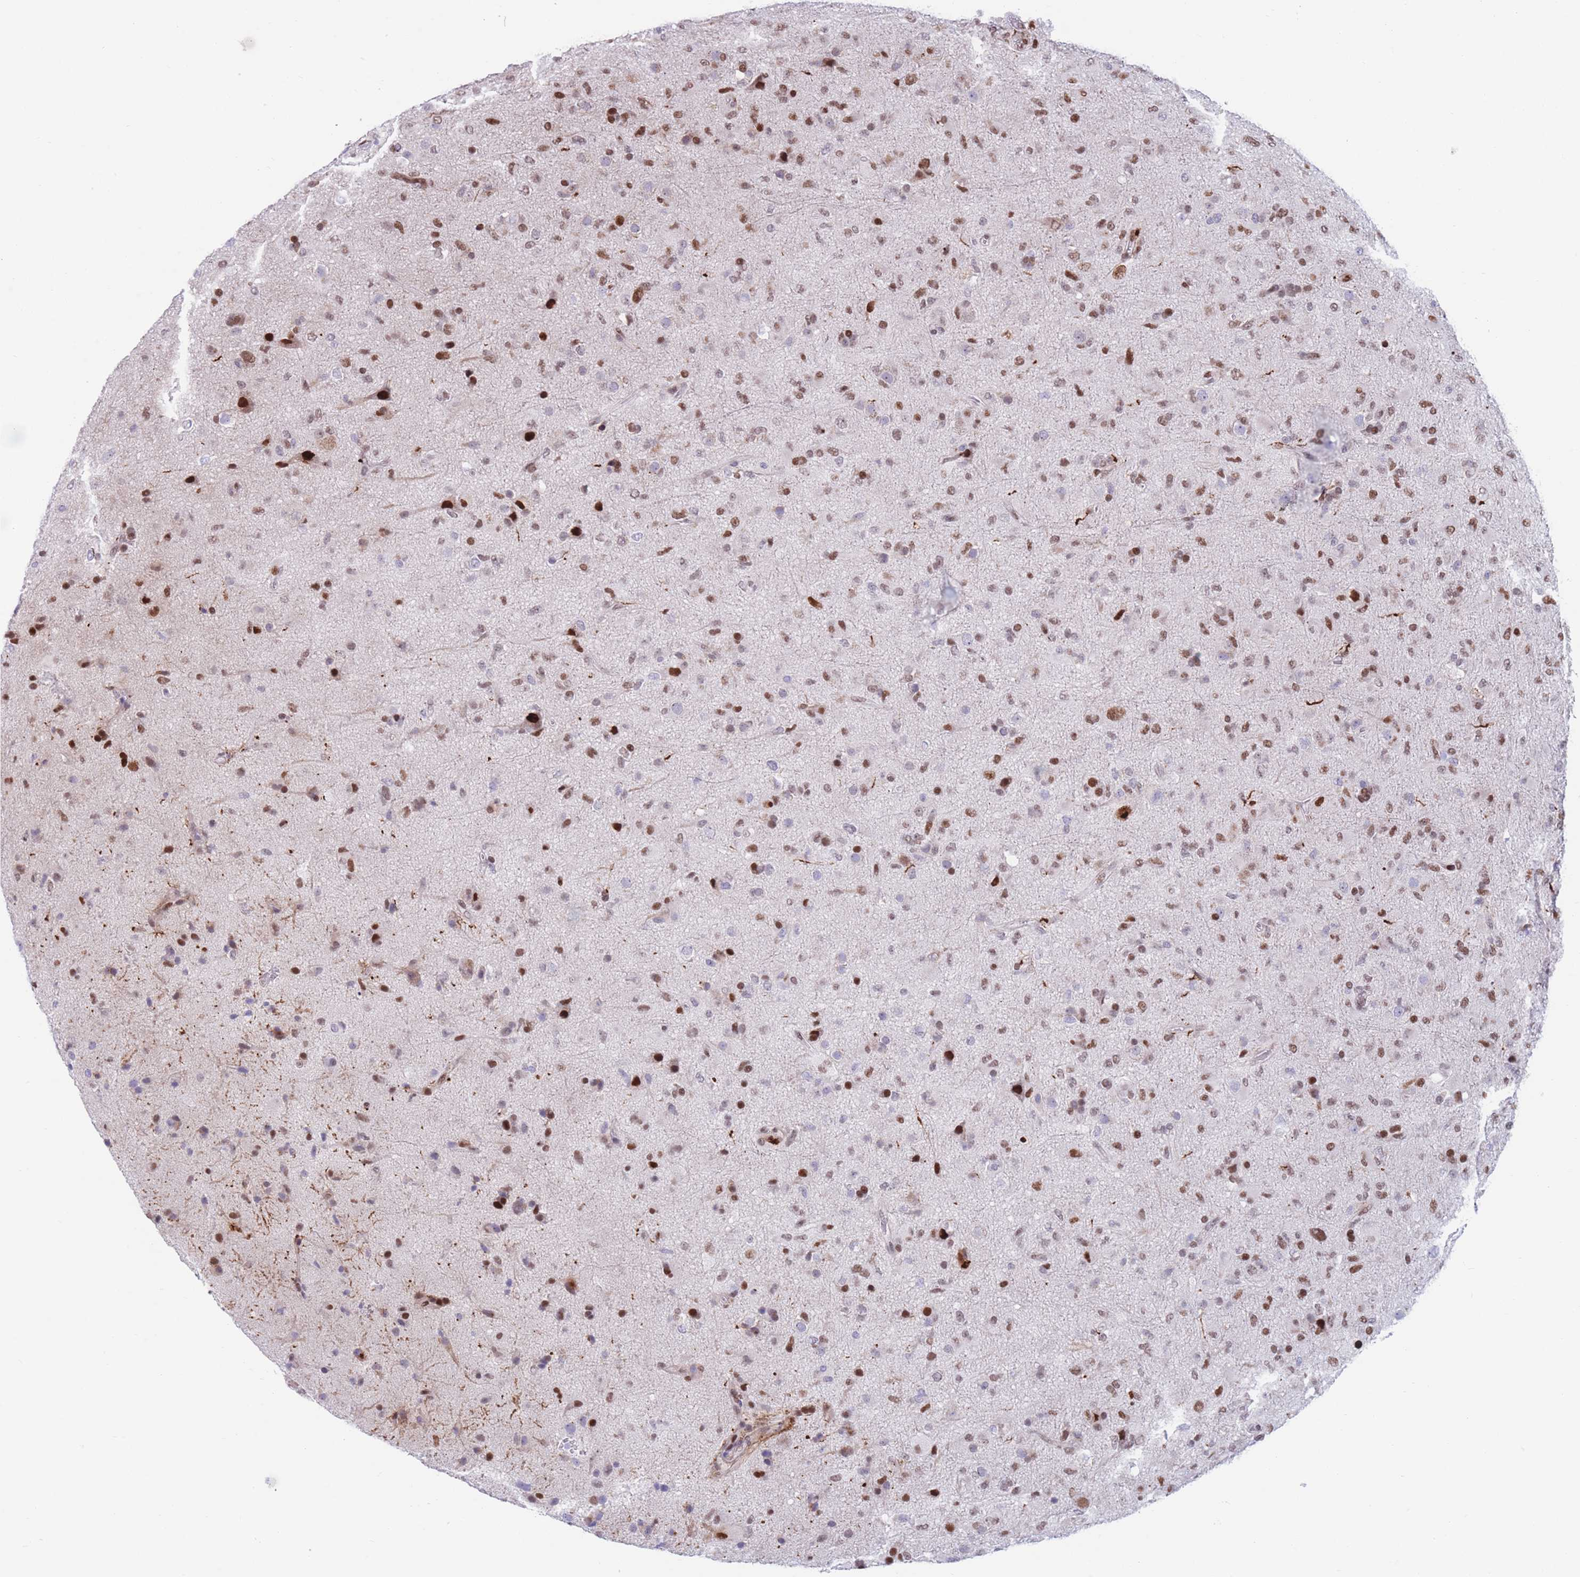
{"staining": {"intensity": "moderate", "quantity": "25%-75%", "location": "nuclear"}, "tissue": "glioma", "cell_type": "Tumor cells", "image_type": "cancer", "snomed": [{"axis": "morphology", "description": "Glioma, malignant, Low grade"}, {"axis": "topography", "description": "Brain"}], "caption": "High-magnification brightfield microscopy of malignant glioma (low-grade) stained with DAB (brown) and counterstained with hematoxylin (blue). tumor cells exhibit moderate nuclear positivity is seen in about25%-75% of cells. The protein is shown in brown color, while the nuclei are stained blue.", "gene": "DNAJC3", "patient": {"sex": "male", "age": 65}}